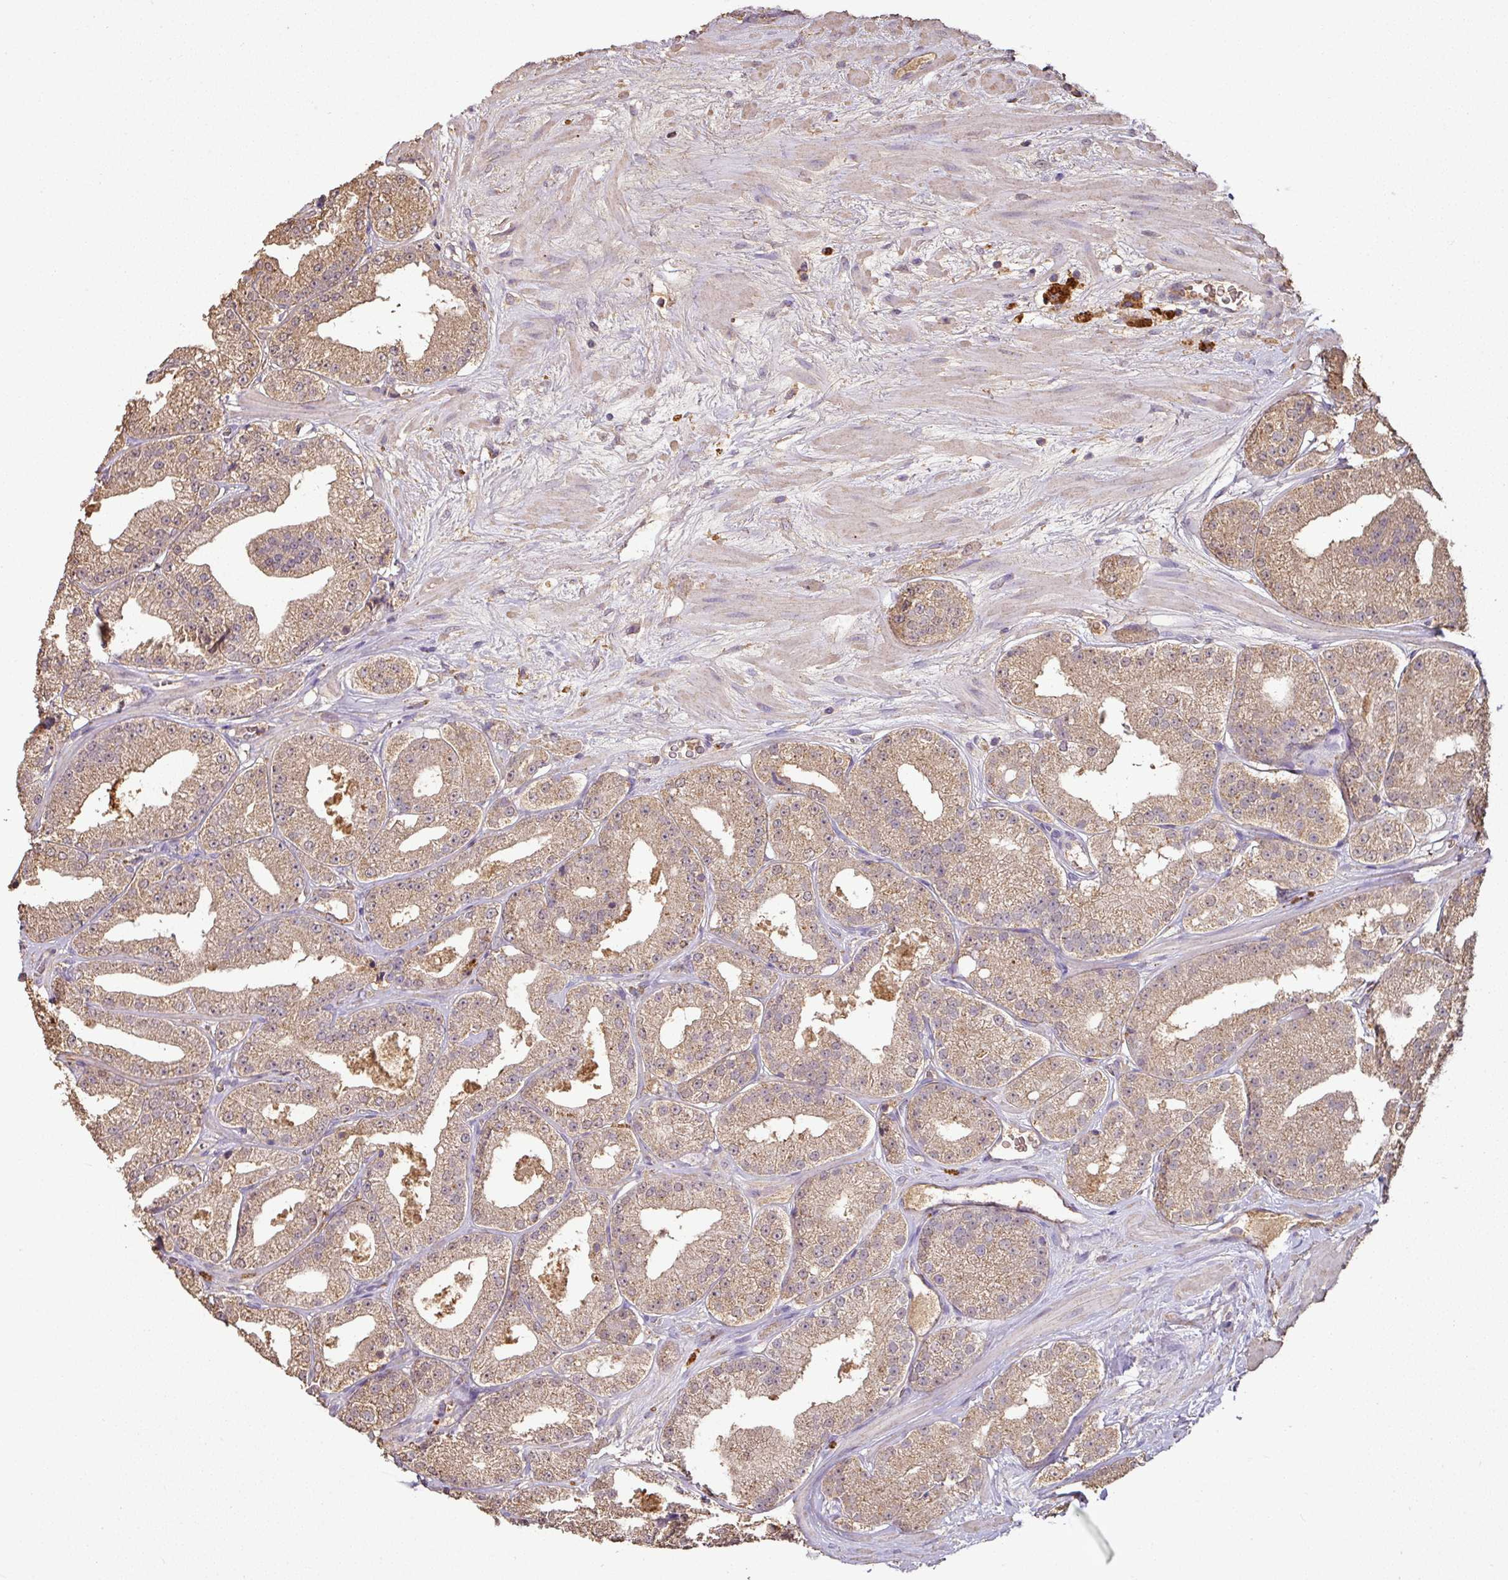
{"staining": {"intensity": "moderate", "quantity": ">75%", "location": "cytoplasmic/membranous"}, "tissue": "prostate cancer", "cell_type": "Tumor cells", "image_type": "cancer", "snomed": [{"axis": "morphology", "description": "Adenocarcinoma, High grade"}, {"axis": "topography", "description": "Prostate"}], "caption": "Protein expression by immunohistochemistry displays moderate cytoplasmic/membranous staining in approximately >75% of tumor cells in prostate cancer.", "gene": "ATAT1", "patient": {"sex": "male", "age": 68}}